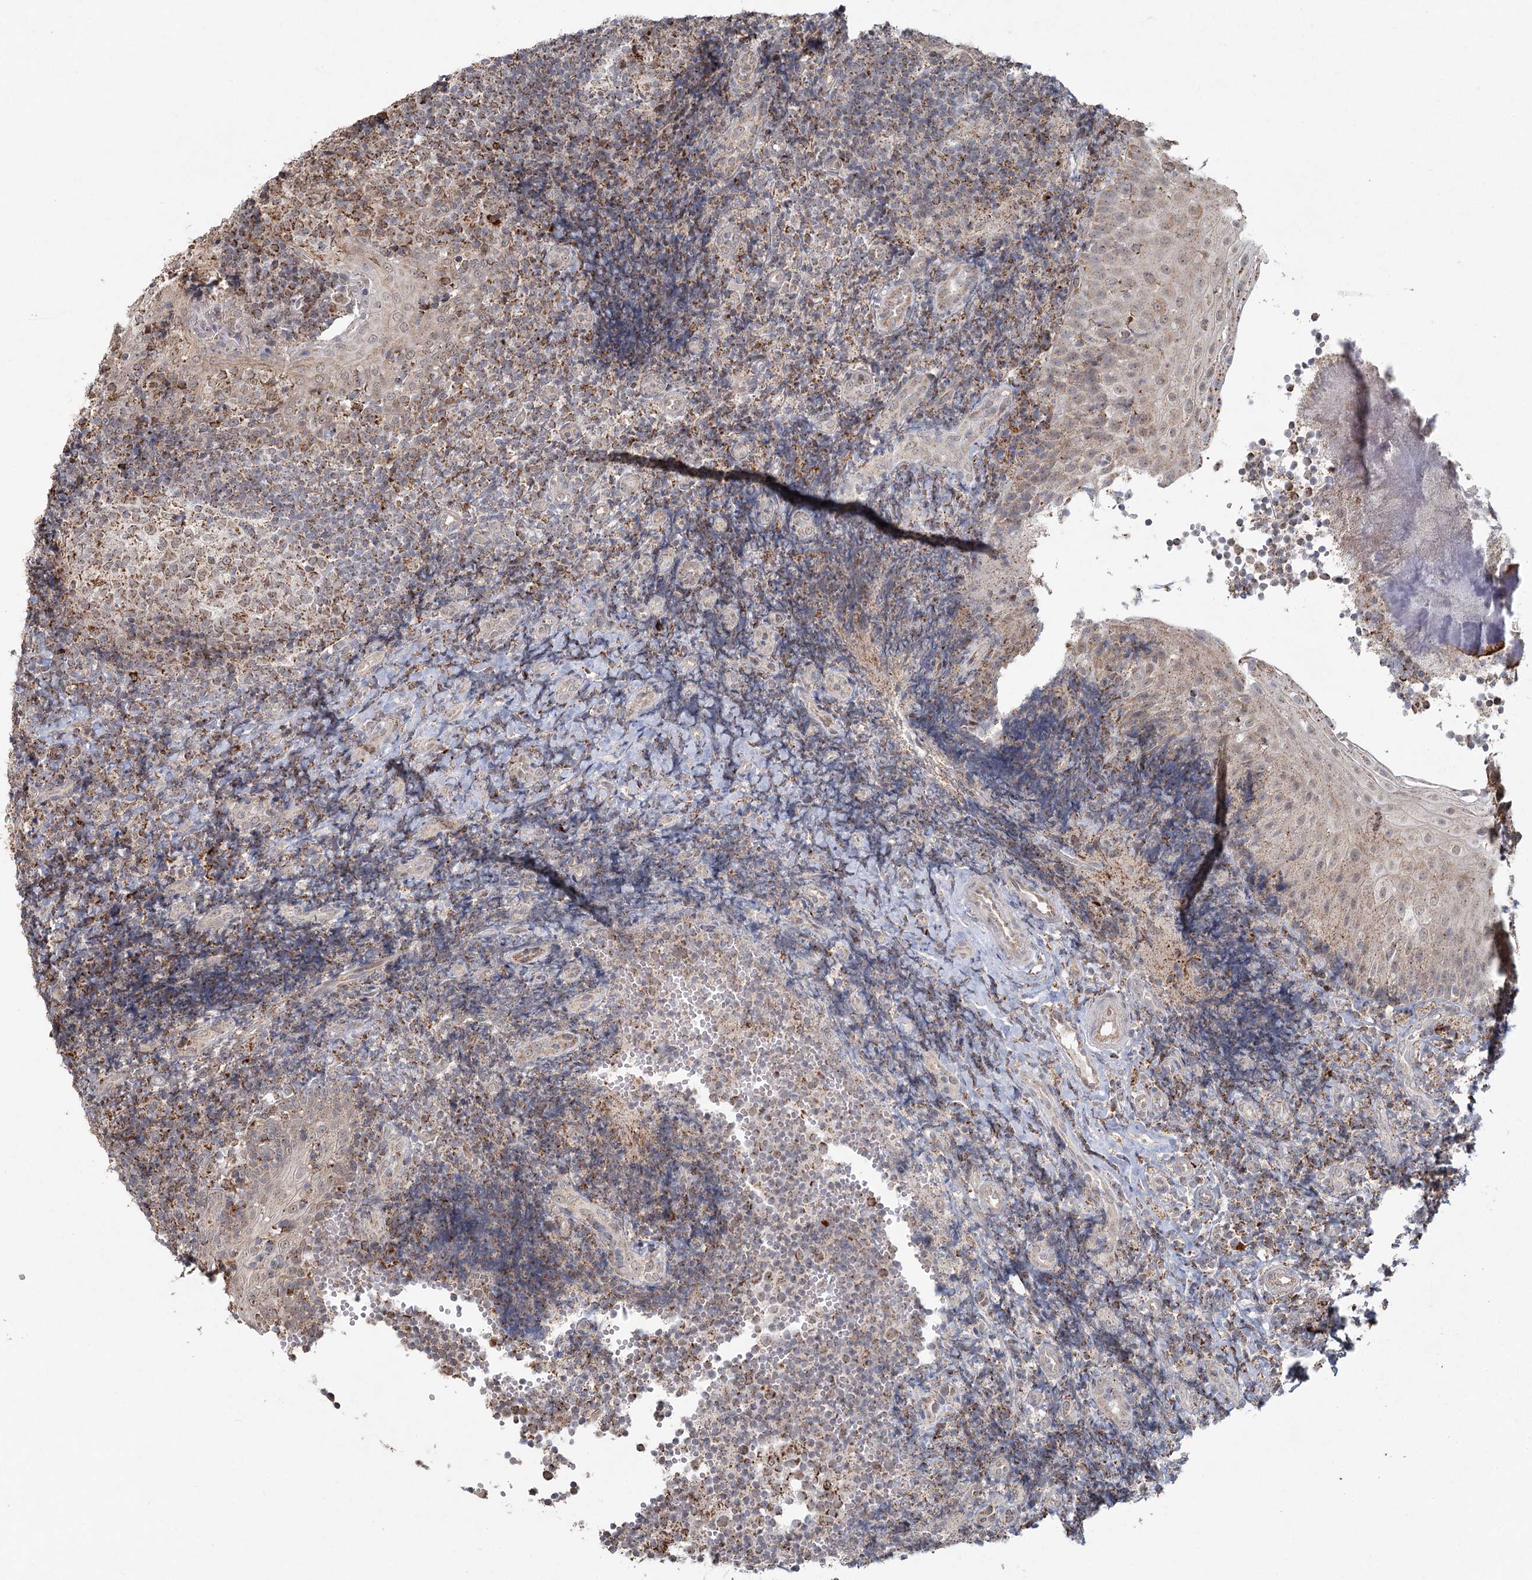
{"staining": {"intensity": "moderate", "quantity": ">75%", "location": "cytoplasmic/membranous"}, "tissue": "tonsil", "cell_type": "Germinal center cells", "image_type": "normal", "snomed": [{"axis": "morphology", "description": "Normal tissue, NOS"}, {"axis": "topography", "description": "Tonsil"}], "caption": "Immunohistochemistry (DAB) staining of normal human tonsil exhibits moderate cytoplasmic/membranous protein positivity in about >75% of germinal center cells.", "gene": "LACTB", "patient": {"sex": "female", "age": 40}}